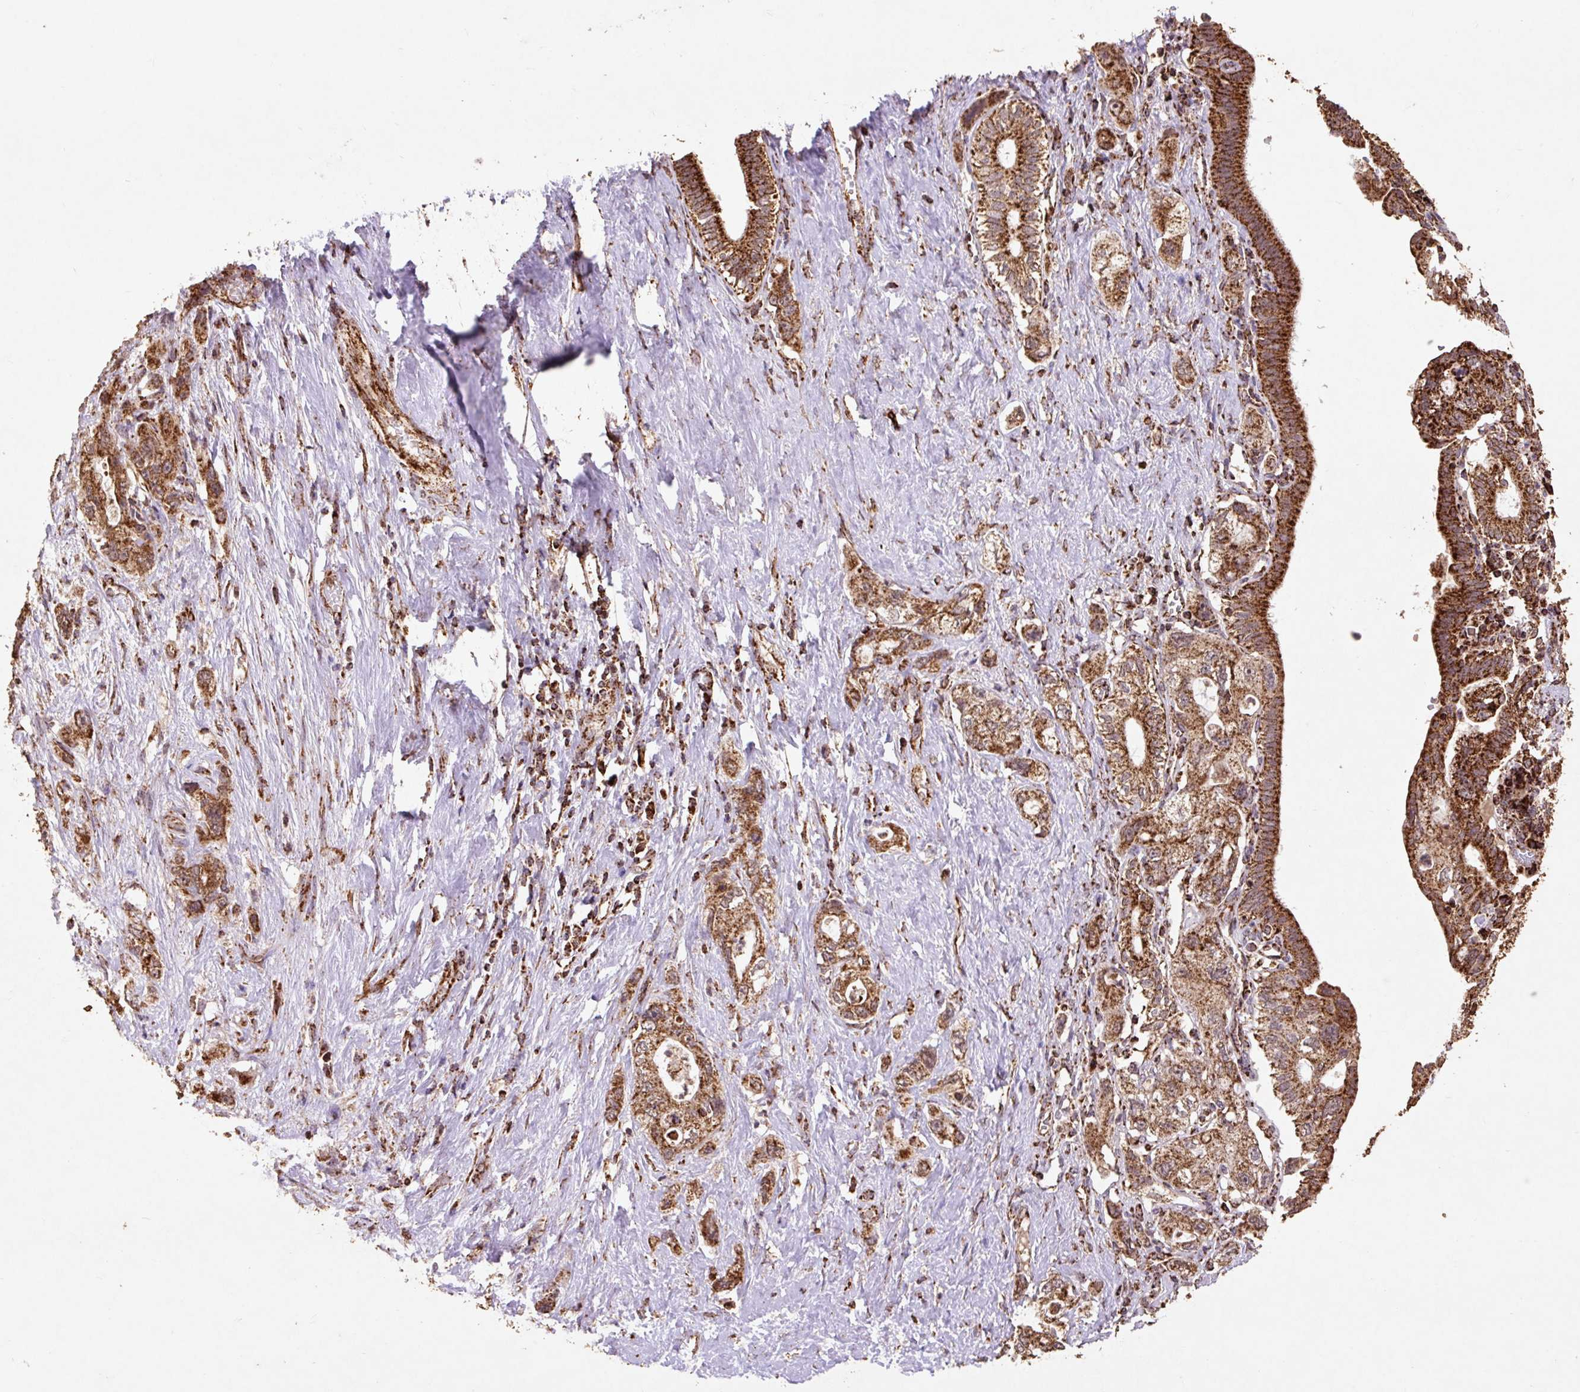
{"staining": {"intensity": "strong", "quantity": ">75%", "location": "cytoplasmic/membranous"}, "tissue": "pancreatic cancer", "cell_type": "Tumor cells", "image_type": "cancer", "snomed": [{"axis": "morphology", "description": "Adenocarcinoma, NOS"}, {"axis": "topography", "description": "Pancreas"}], "caption": "Pancreatic cancer stained with a protein marker reveals strong staining in tumor cells.", "gene": "ATP5F1A", "patient": {"sex": "female", "age": 73}}